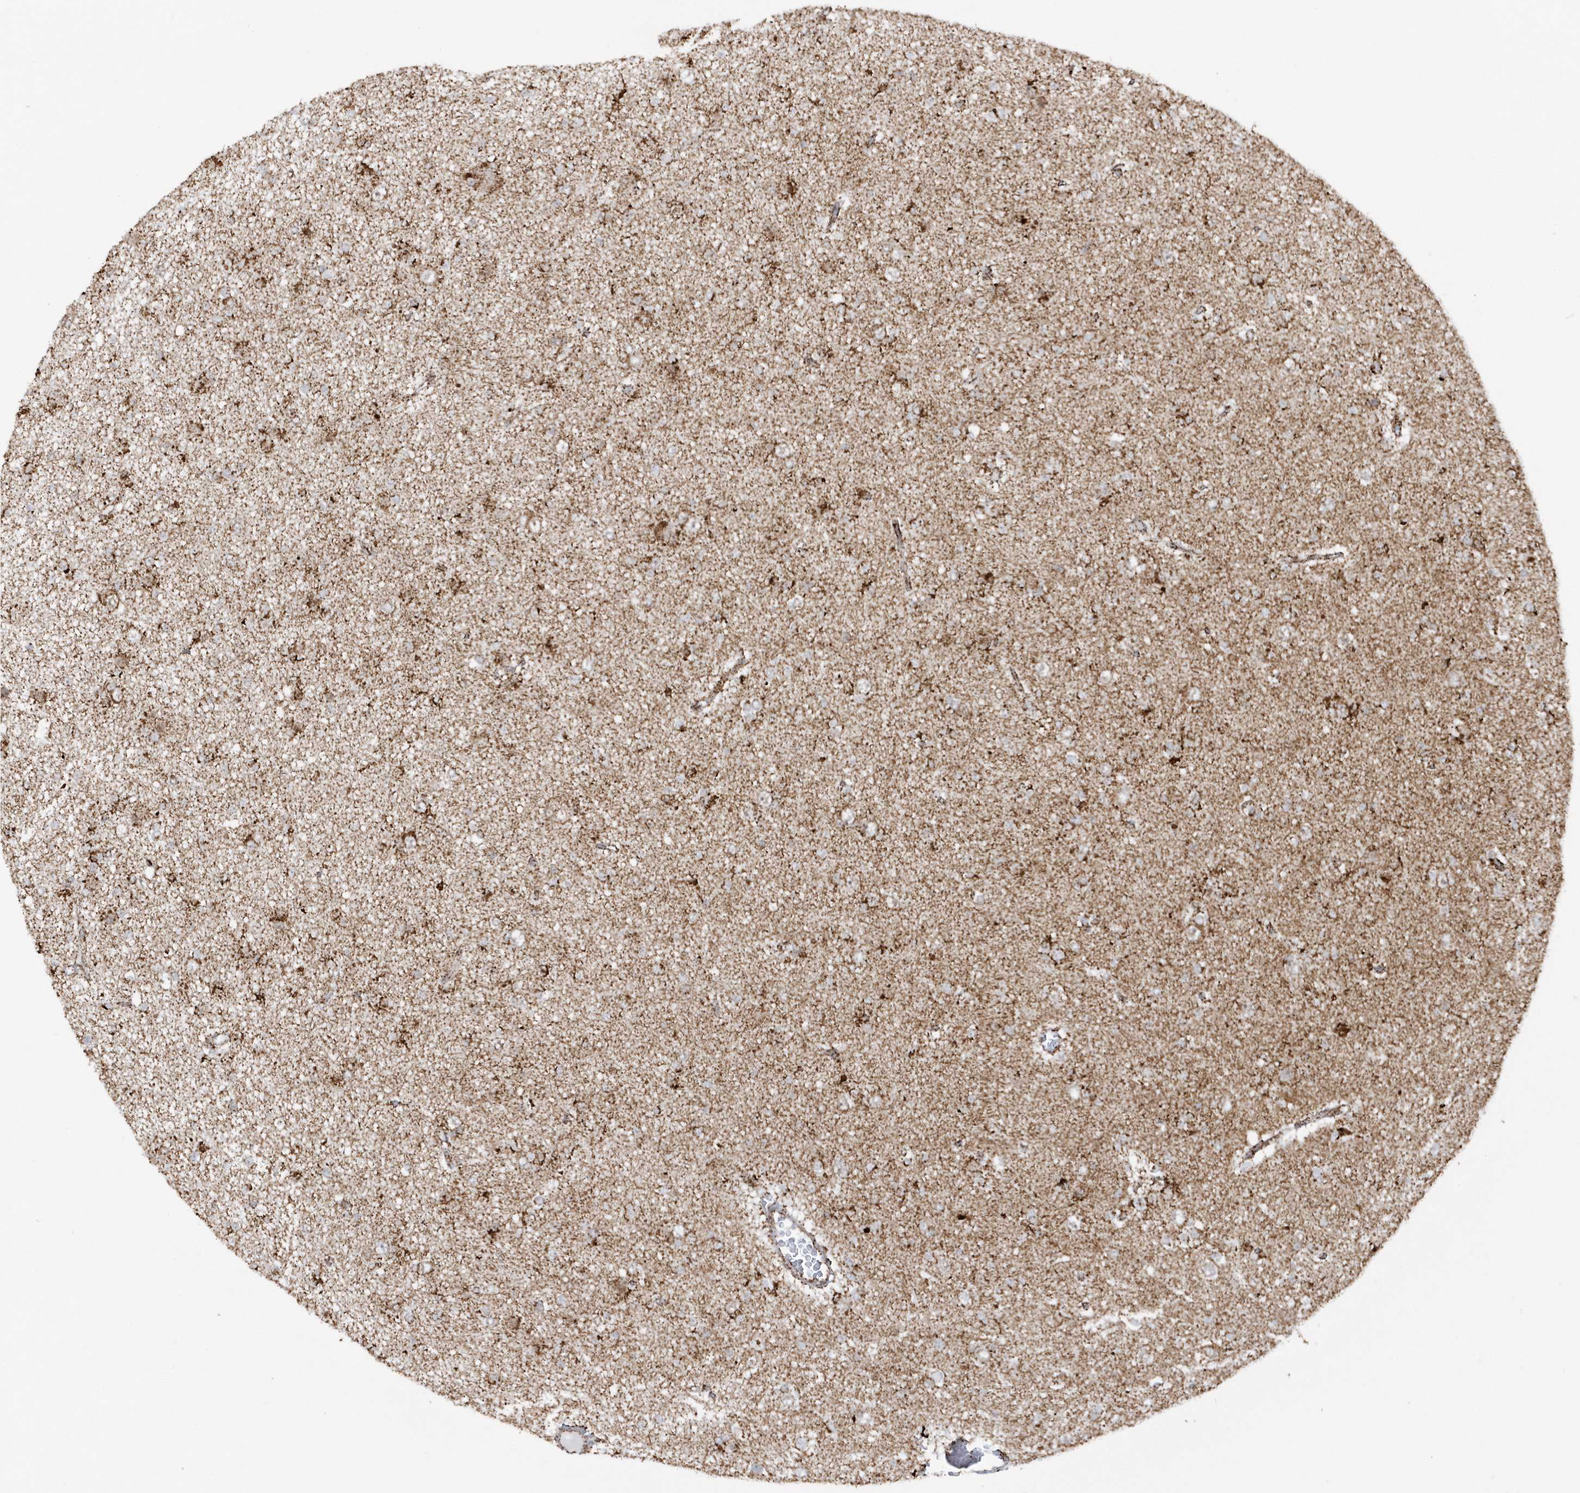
{"staining": {"intensity": "strong", "quantity": ">75%", "location": "cytoplasmic/membranous"}, "tissue": "glioma", "cell_type": "Tumor cells", "image_type": "cancer", "snomed": [{"axis": "morphology", "description": "Glioma, malignant, Low grade"}, {"axis": "topography", "description": "Brain"}], "caption": "Immunohistochemistry of glioma demonstrates high levels of strong cytoplasmic/membranous positivity in about >75% of tumor cells.", "gene": "CRY2", "patient": {"sex": "female", "age": 22}}